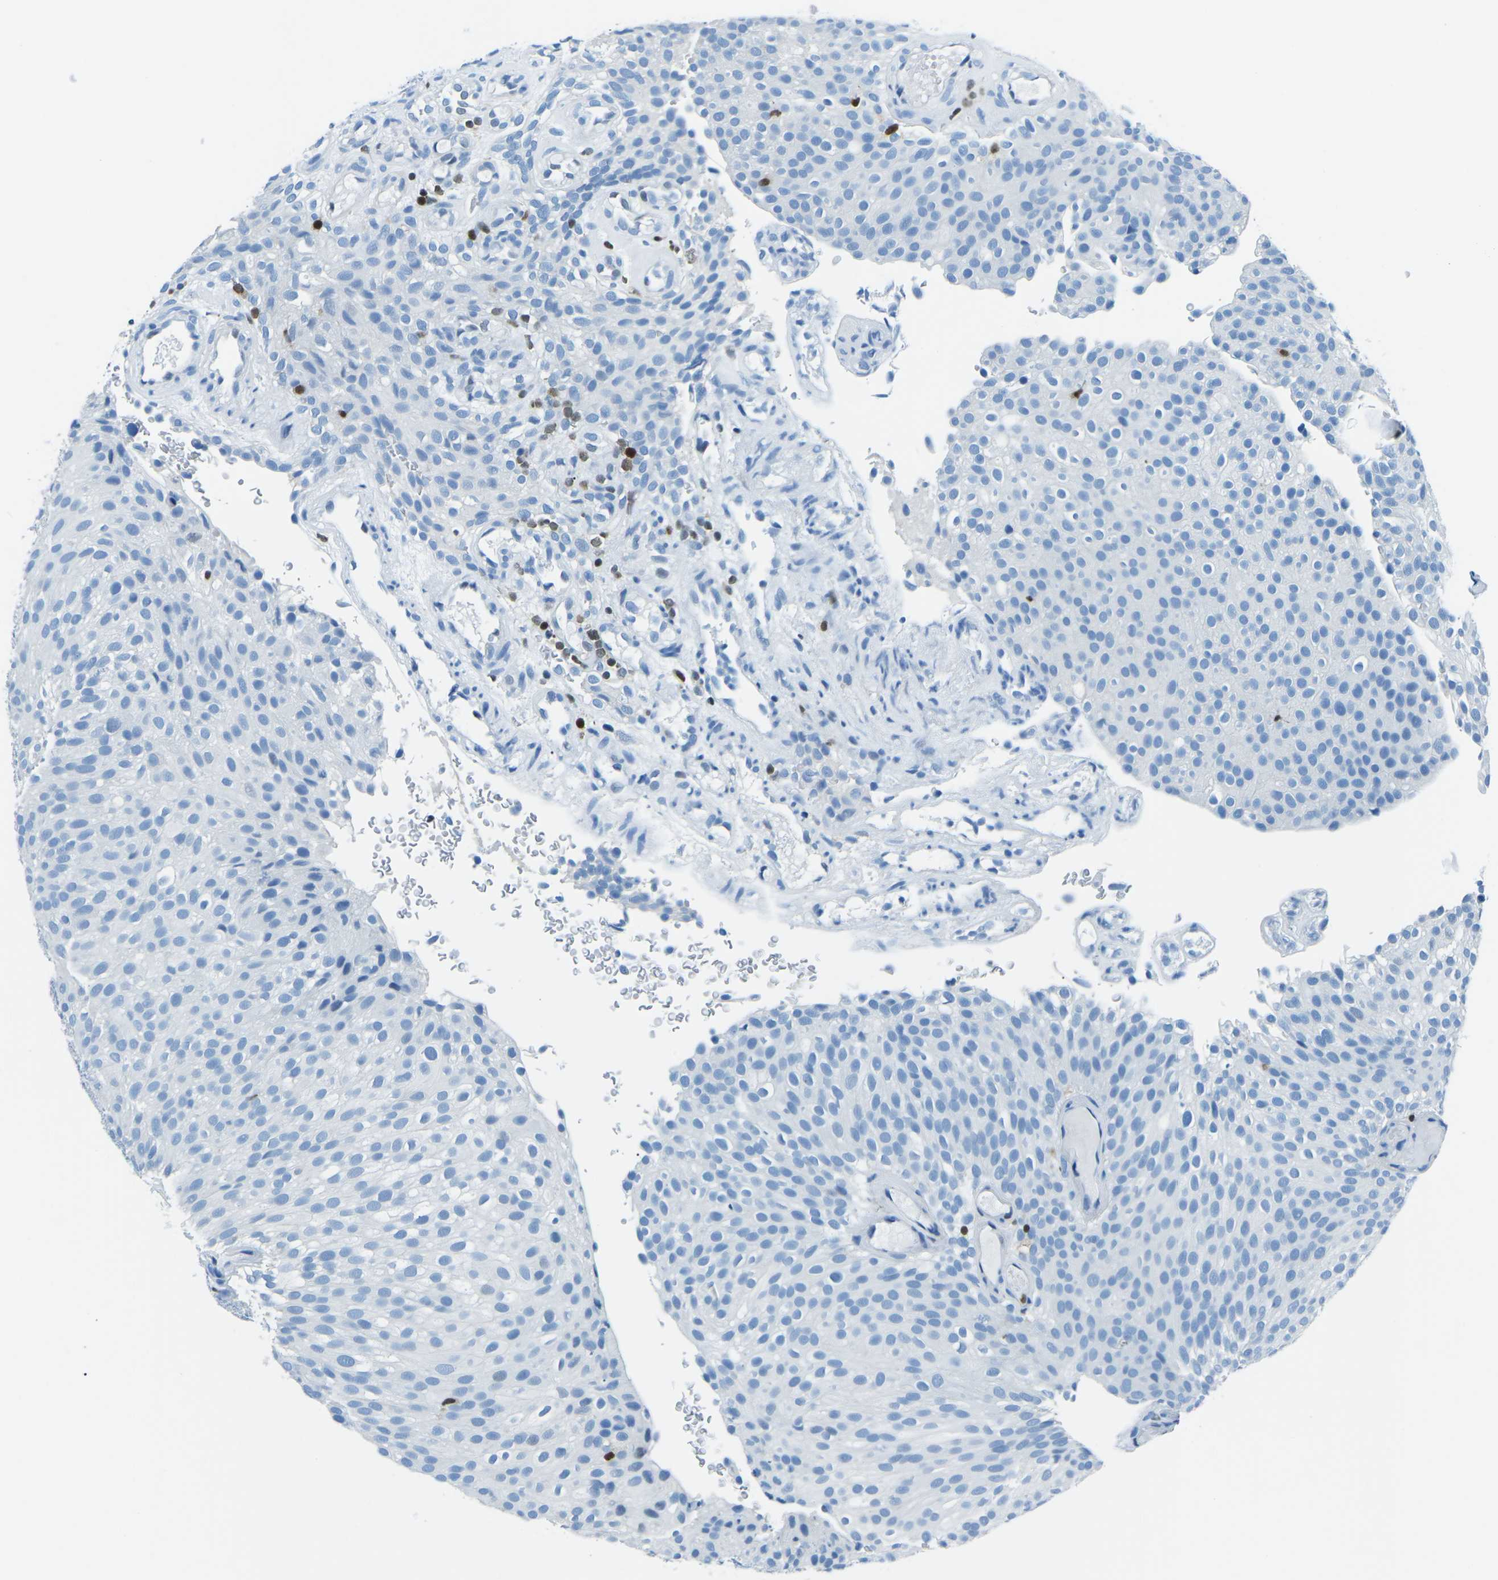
{"staining": {"intensity": "negative", "quantity": "none", "location": "none"}, "tissue": "urothelial cancer", "cell_type": "Tumor cells", "image_type": "cancer", "snomed": [{"axis": "morphology", "description": "Urothelial carcinoma, Low grade"}, {"axis": "topography", "description": "Urinary bladder"}], "caption": "High power microscopy micrograph of an immunohistochemistry (IHC) micrograph of urothelial cancer, revealing no significant positivity in tumor cells.", "gene": "CELF2", "patient": {"sex": "male", "age": 78}}